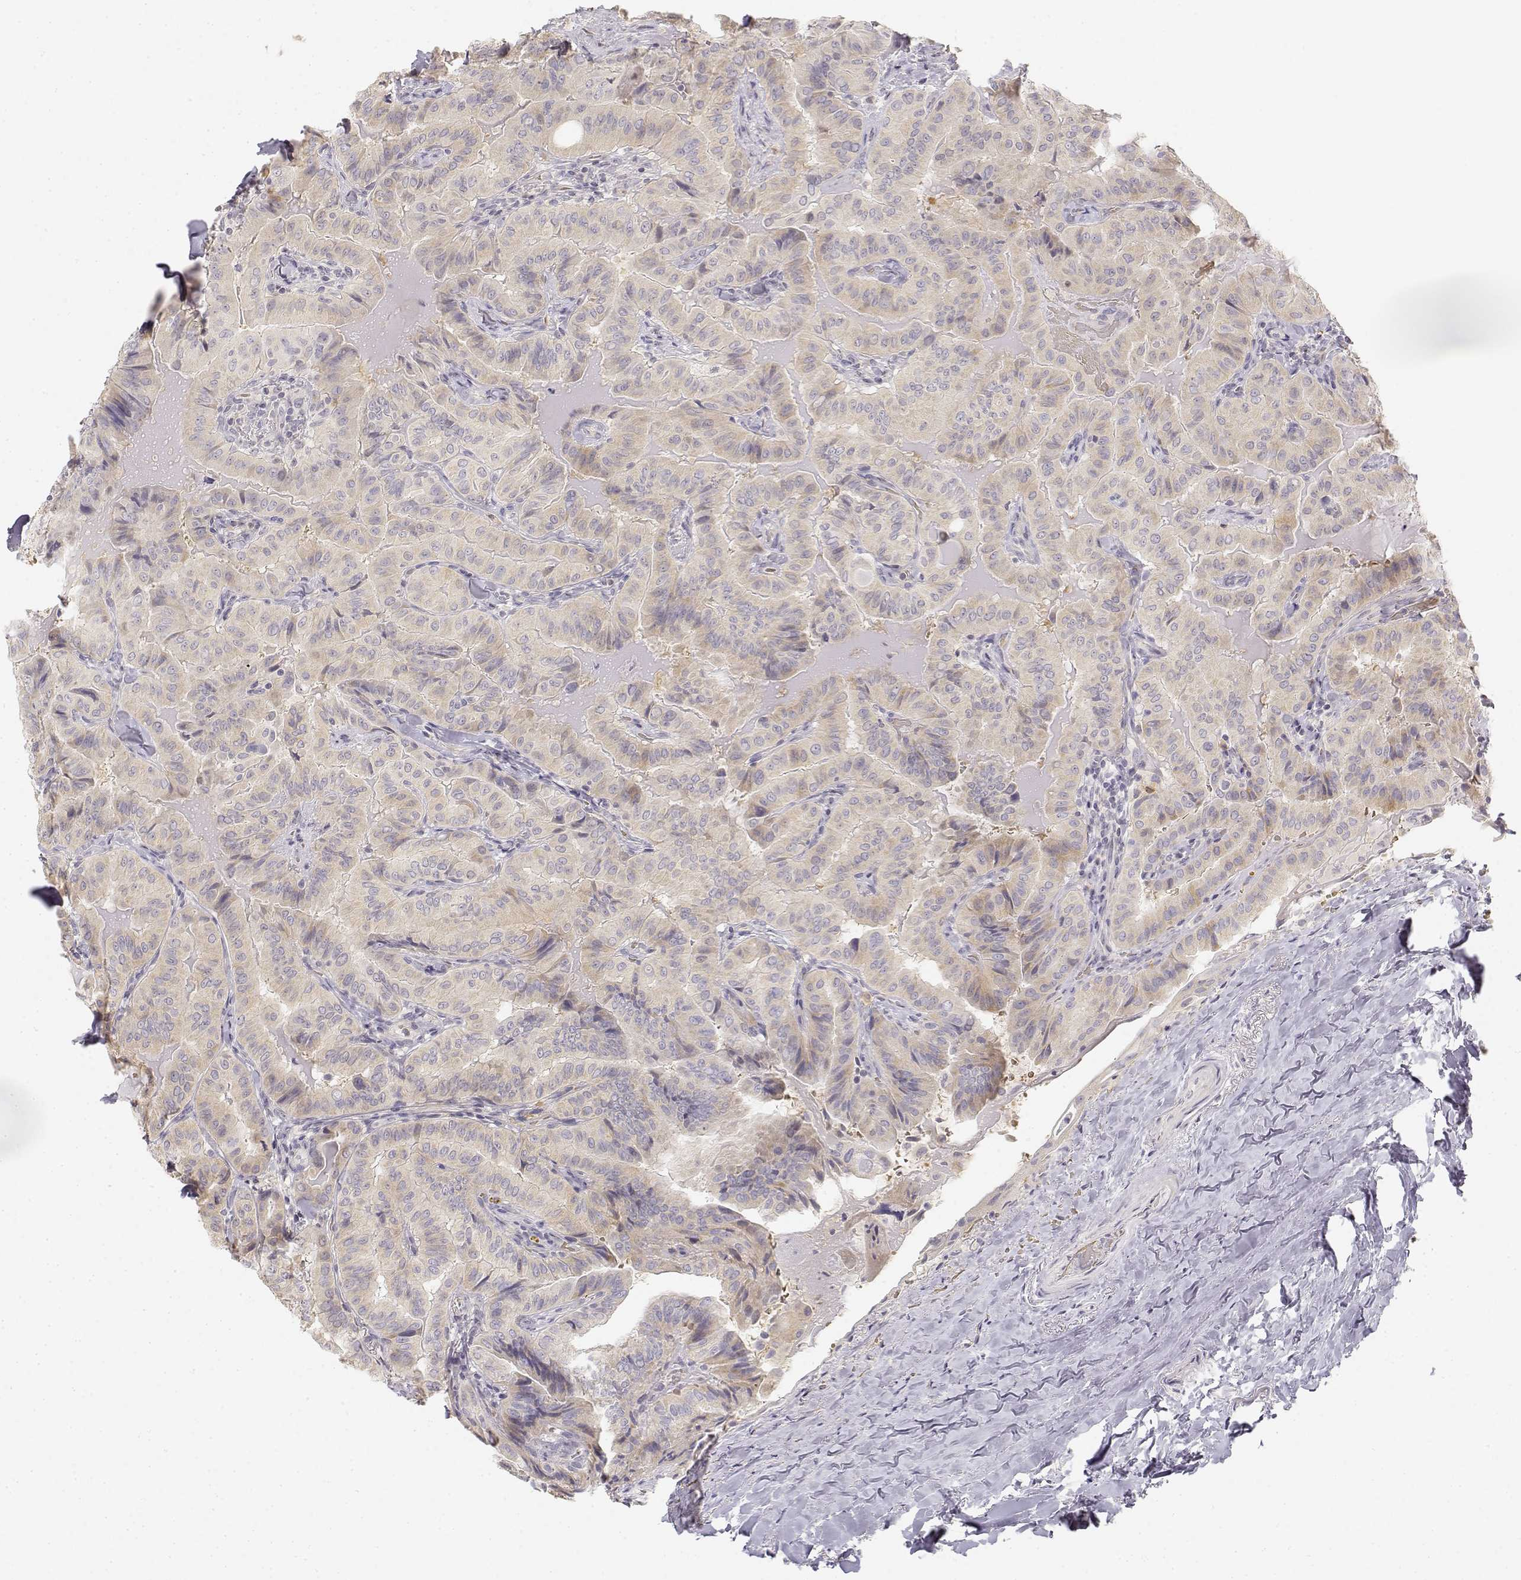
{"staining": {"intensity": "negative", "quantity": "none", "location": "none"}, "tissue": "thyroid cancer", "cell_type": "Tumor cells", "image_type": "cancer", "snomed": [{"axis": "morphology", "description": "Papillary adenocarcinoma, NOS"}, {"axis": "topography", "description": "Thyroid gland"}], "caption": "DAB (3,3'-diaminobenzidine) immunohistochemical staining of human thyroid cancer (papillary adenocarcinoma) reveals no significant staining in tumor cells.", "gene": "GLIPR1L2", "patient": {"sex": "female", "age": 68}}